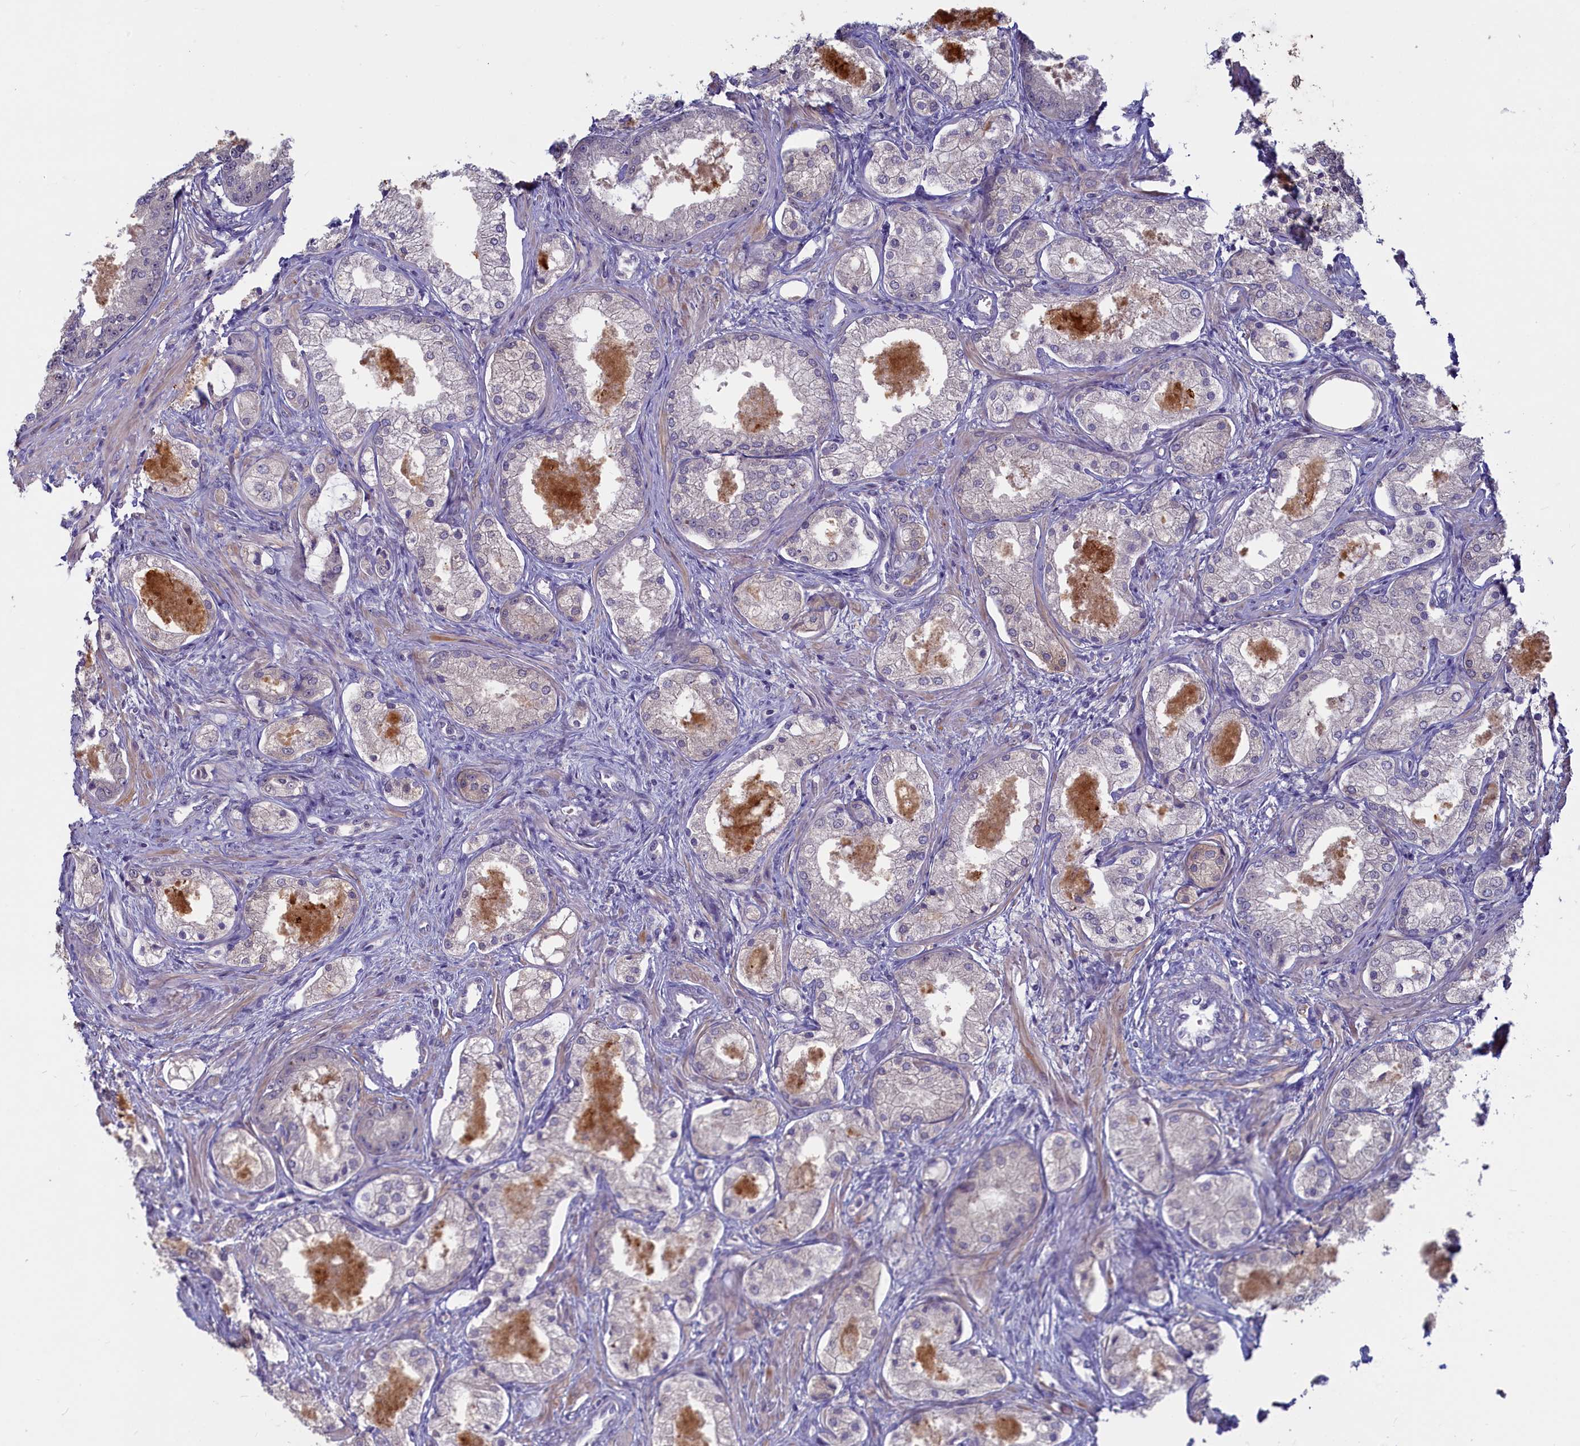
{"staining": {"intensity": "negative", "quantity": "none", "location": "none"}, "tissue": "prostate cancer", "cell_type": "Tumor cells", "image_type": "cancer", "snomed": [{"axis": "morphology", "description": "Adenocarcinoma, Low grade"}, {"axis": "topography", "description": "Prostate"}], "caption": "An image of human prostate cancer is negative for staining in tumor cells. The staining is performed using DAB brown chromogen with nuclei counter-stained in using hematoxylin.", "gene": "UCHL3", "patient": {"sex": "male", "age": 68}}